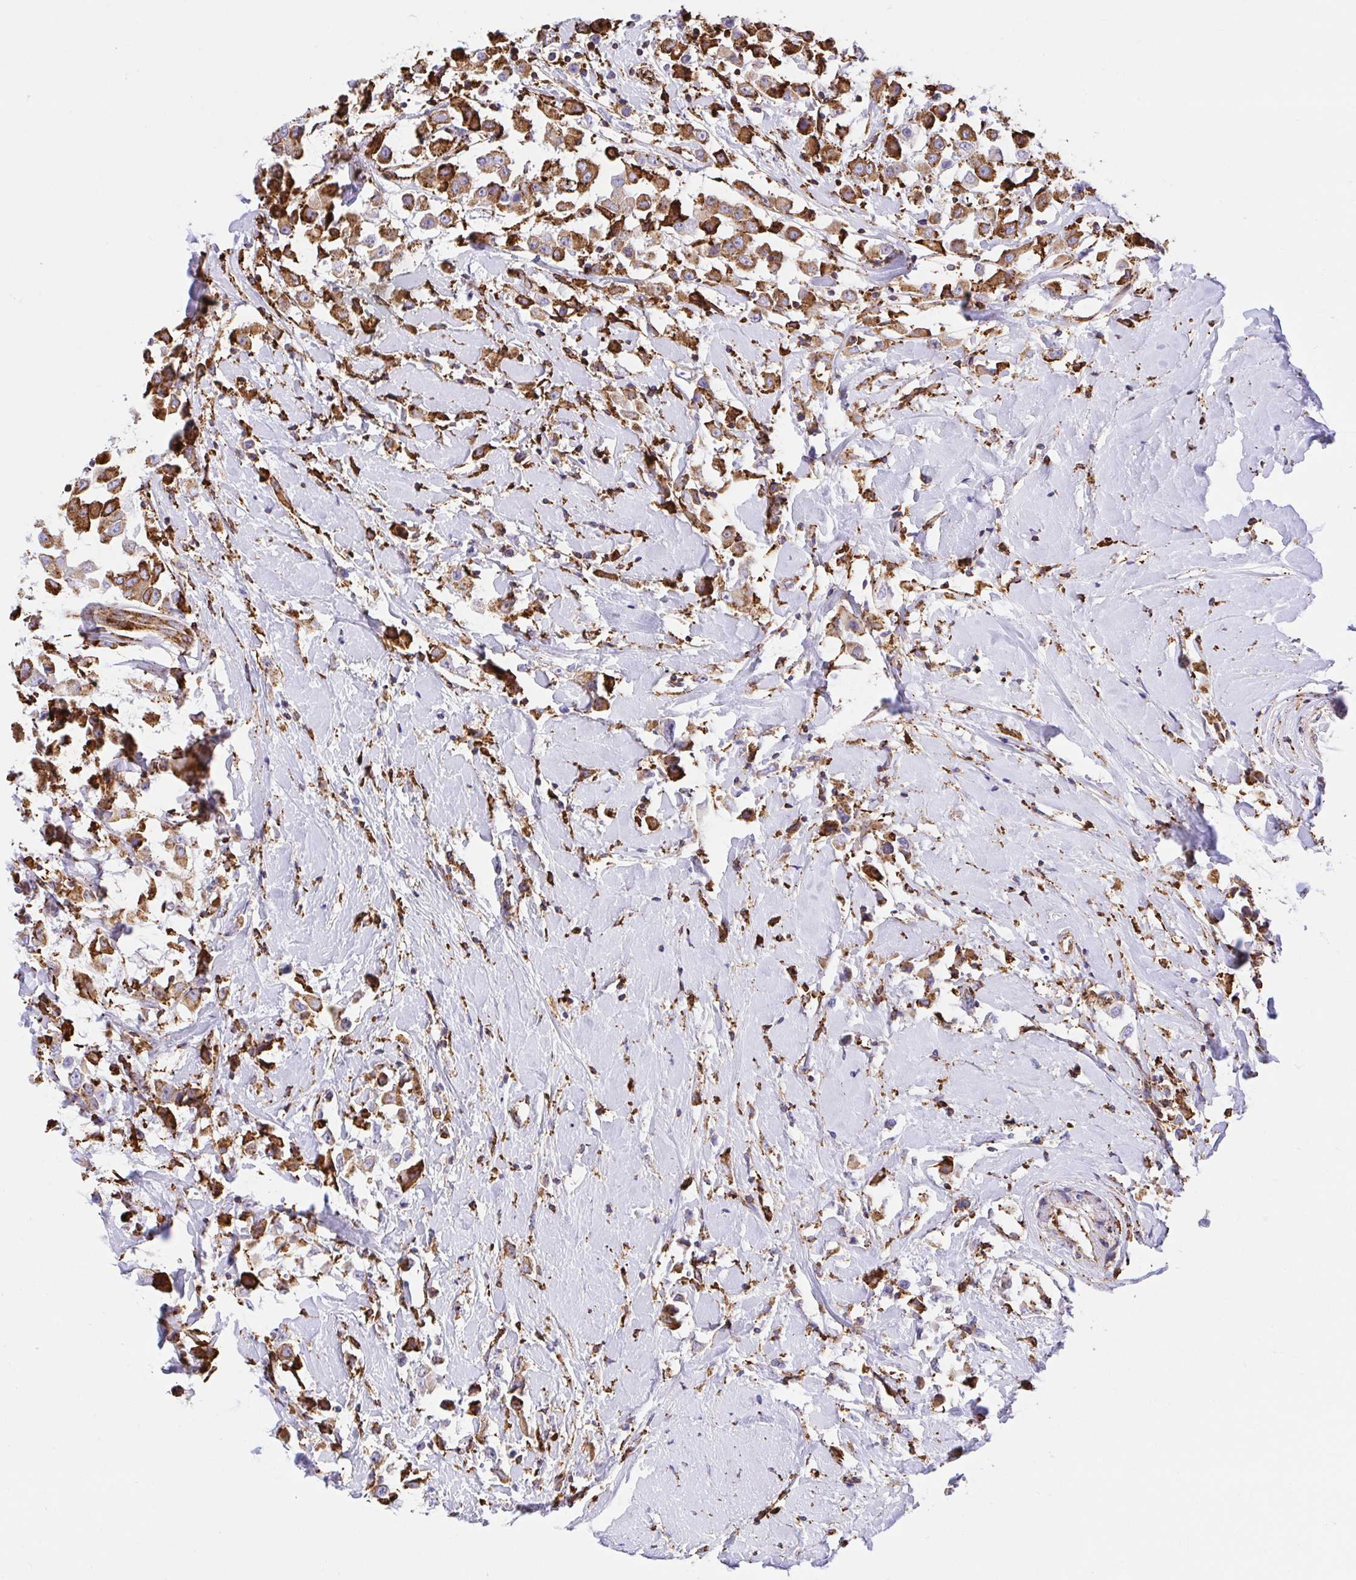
{"staining": {"intensity": "moderate", "quantity": ">75%", "location": "cytoplasmic/membranous"}, "tissue": "breast cancer", "cell_type": "Tumor cells", "image_type": "cancer", "snomed": [{"axis": "morphology", "description": "Duct carcinoma"}, {"axis": "topography", "description": "Breast"}], "caption": "High-magnification brightfield microscopy of breast cancer stained with DAB (brown) and counterstained with hematoxylin (blue). tumor cells exhibit moderate cytoplasmic/membranous positivity is present in approximately>75% of cells.", "gene": "CLGN", "patient": {"sex": "female", "age": 61}}